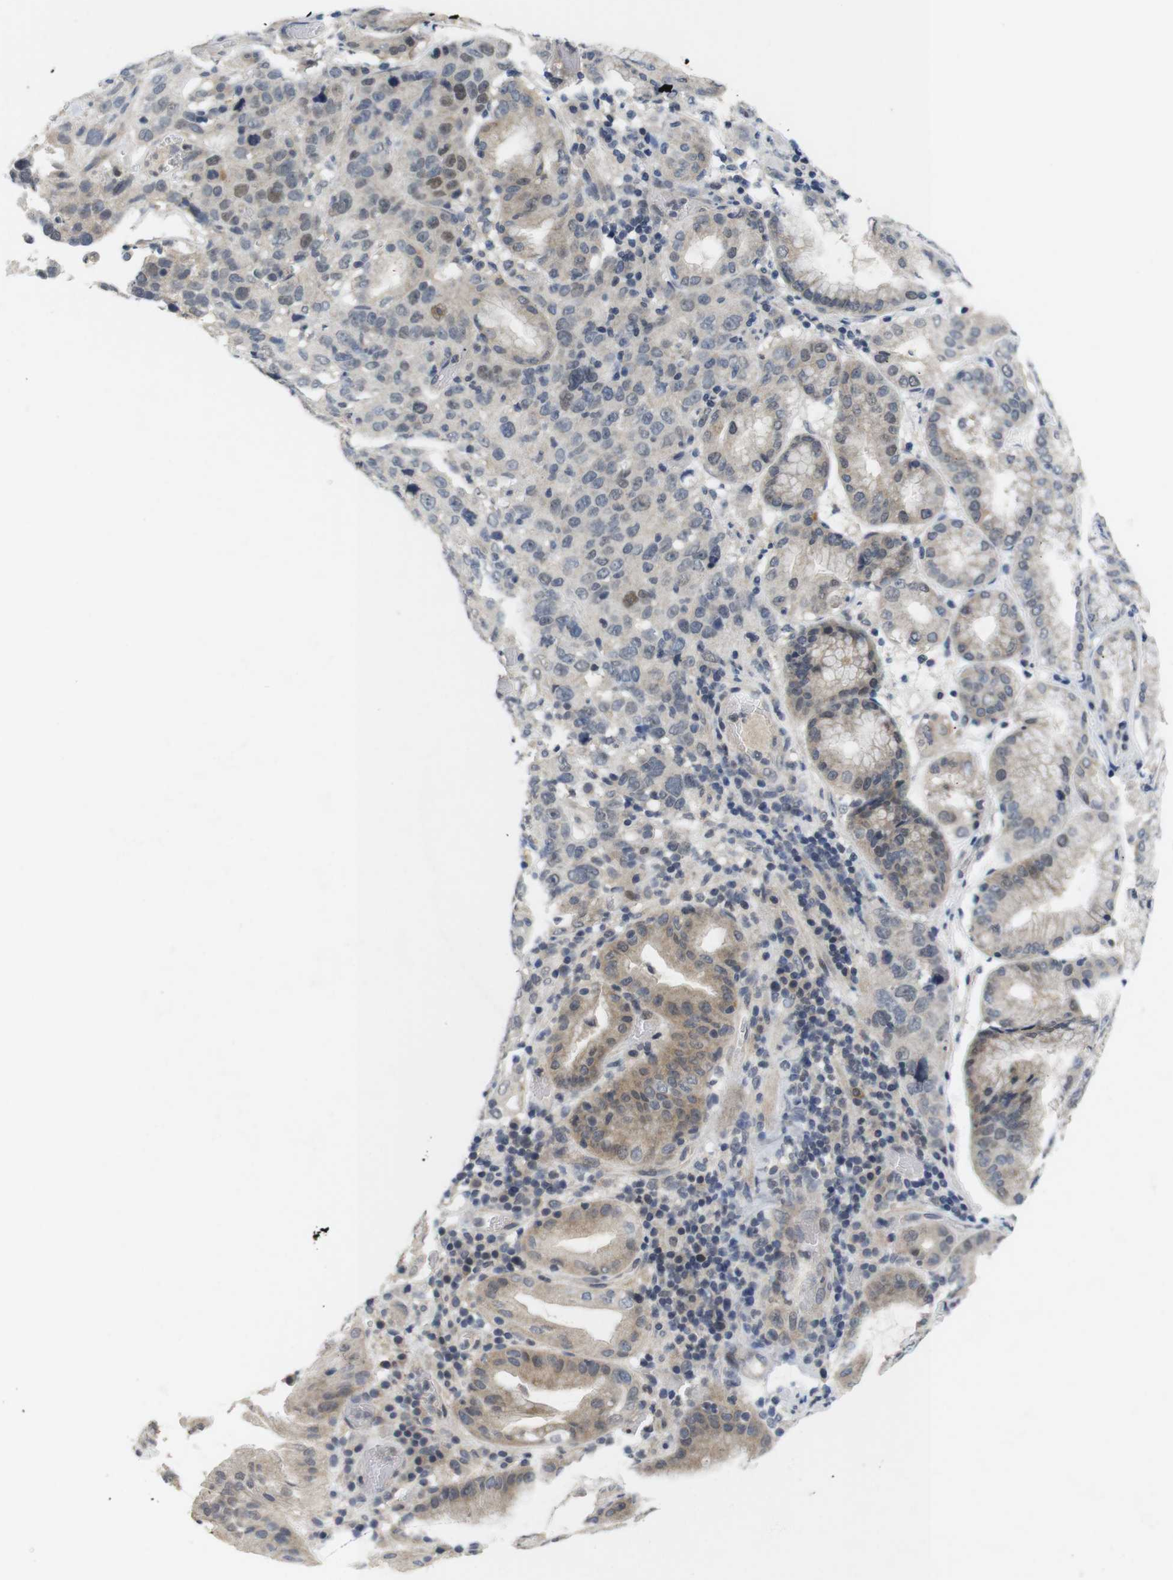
{"staining": {"intensity": "moderate", "quantity": ">75%", "location": "cytoplasmic/membranous,nuclear"}, "tissue": "stomach cancer", "cell_type": "Tumor cells", "image_type": "cancer", "snomed": [{"axis": "morphology", "description": "Normal tissue, NOS"}, {"axis": "morphology", "description": "Adenocarcinoma, NOS"}, {"axis": "topography", "description": "Stomach"}], "caption": "Moderate cytoplasmic/membranous and nuclear positivity for a protein is identified in about >75% of tumor cells of adenocarcinoma (stomach) using IHC.", "gene": "SKP2", "patient": {"sex": "male", "age": 48}}